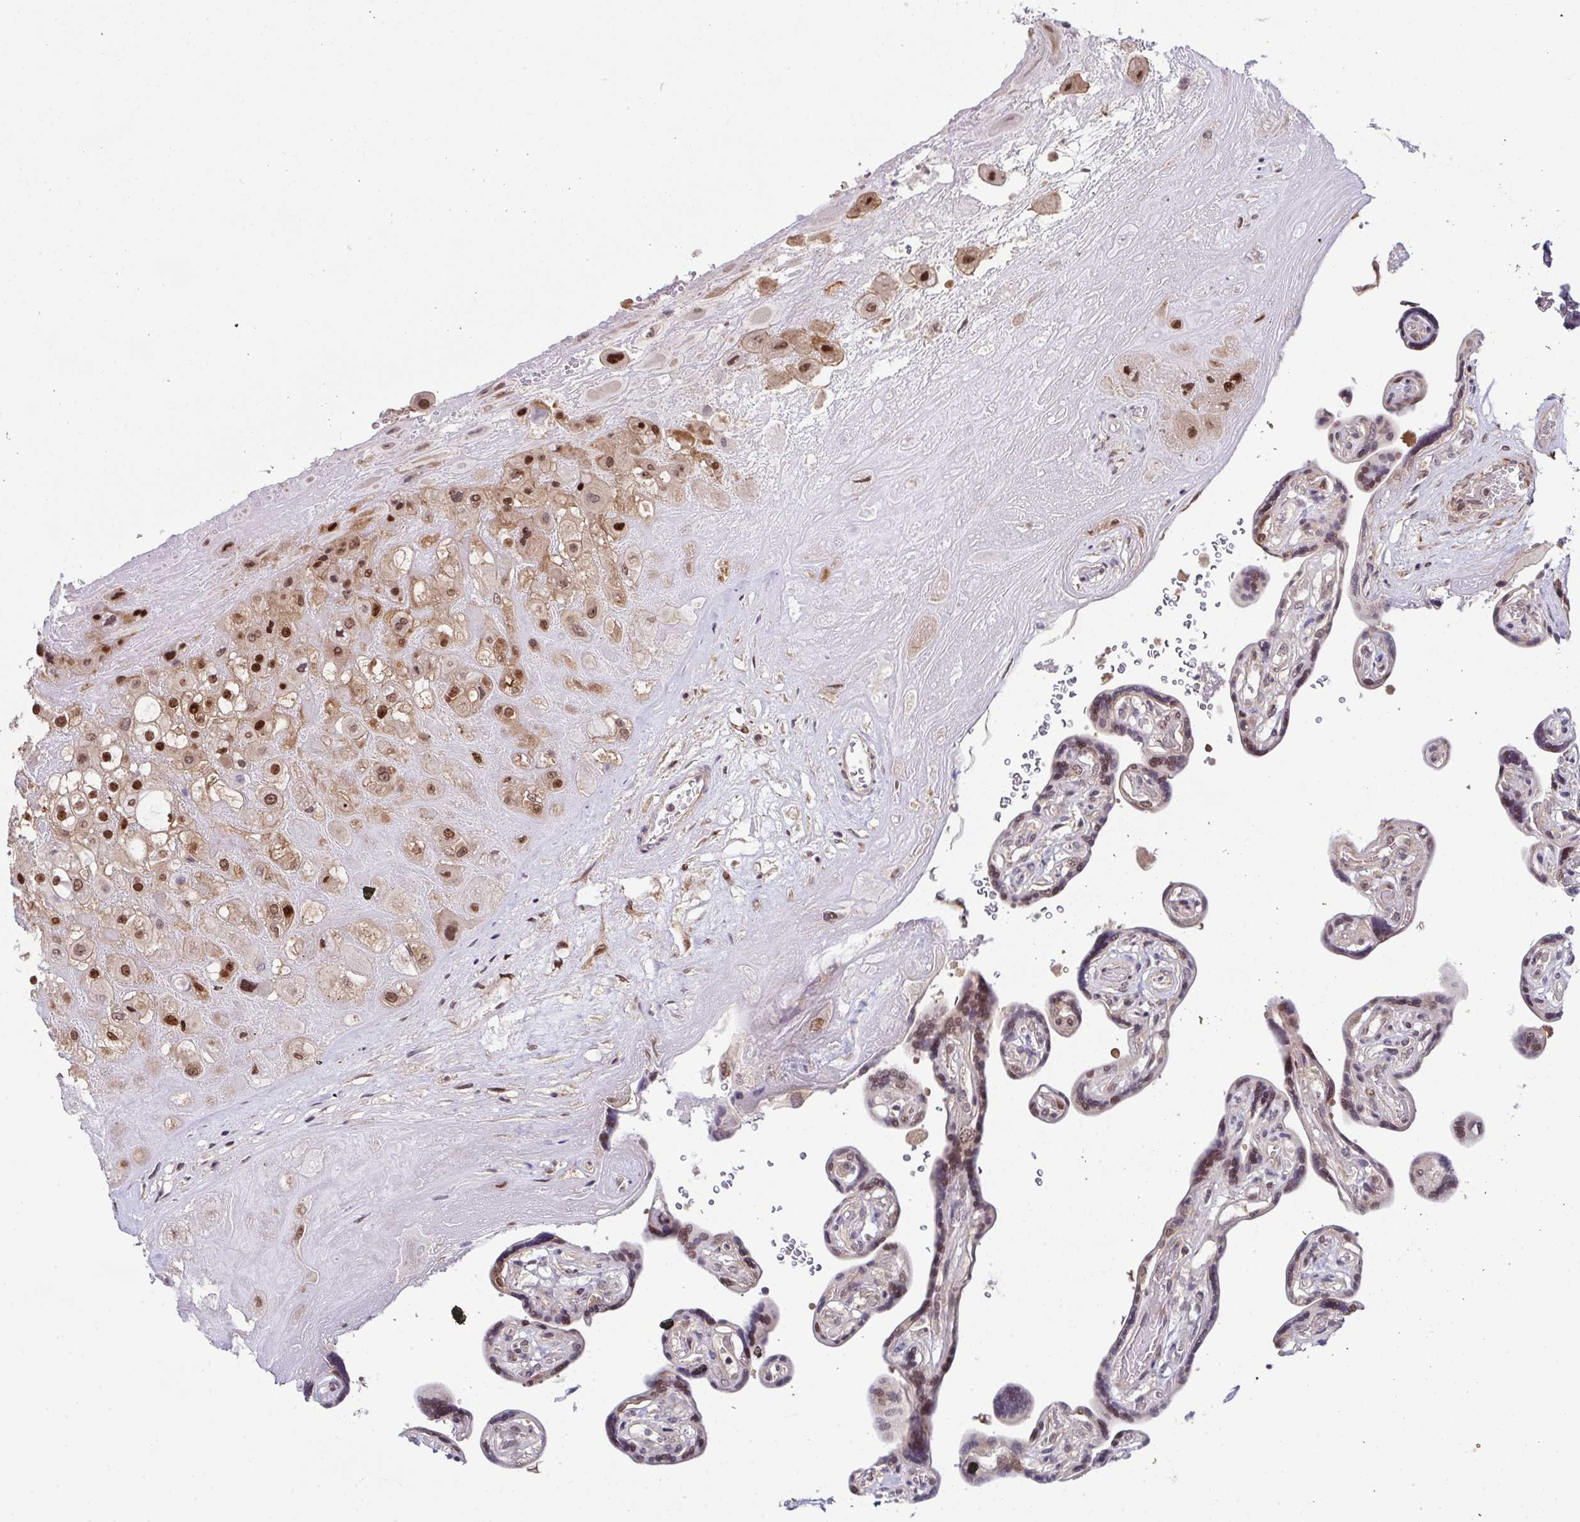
{"staining": {"intensity": "moderate", "quantity": ">75%", "location": "nuclear"}, "tissue": "placenta", "cell_type": "Decidual cells", "image_type": "normal", "snomed": [{"axis": "morphology", "description": "Normal tissue, NOS"}, {"axis": "topography", "description": "Placenta"}], "caption": "This photomicrograph reveals immunohistochemistry (IHC) staining of unremarkable placenta, with medium moderate nuclear staining in about >75% of decidual cells.", "gene": "DNAJB1", "patient": {"sex": "female", "age": 32}}